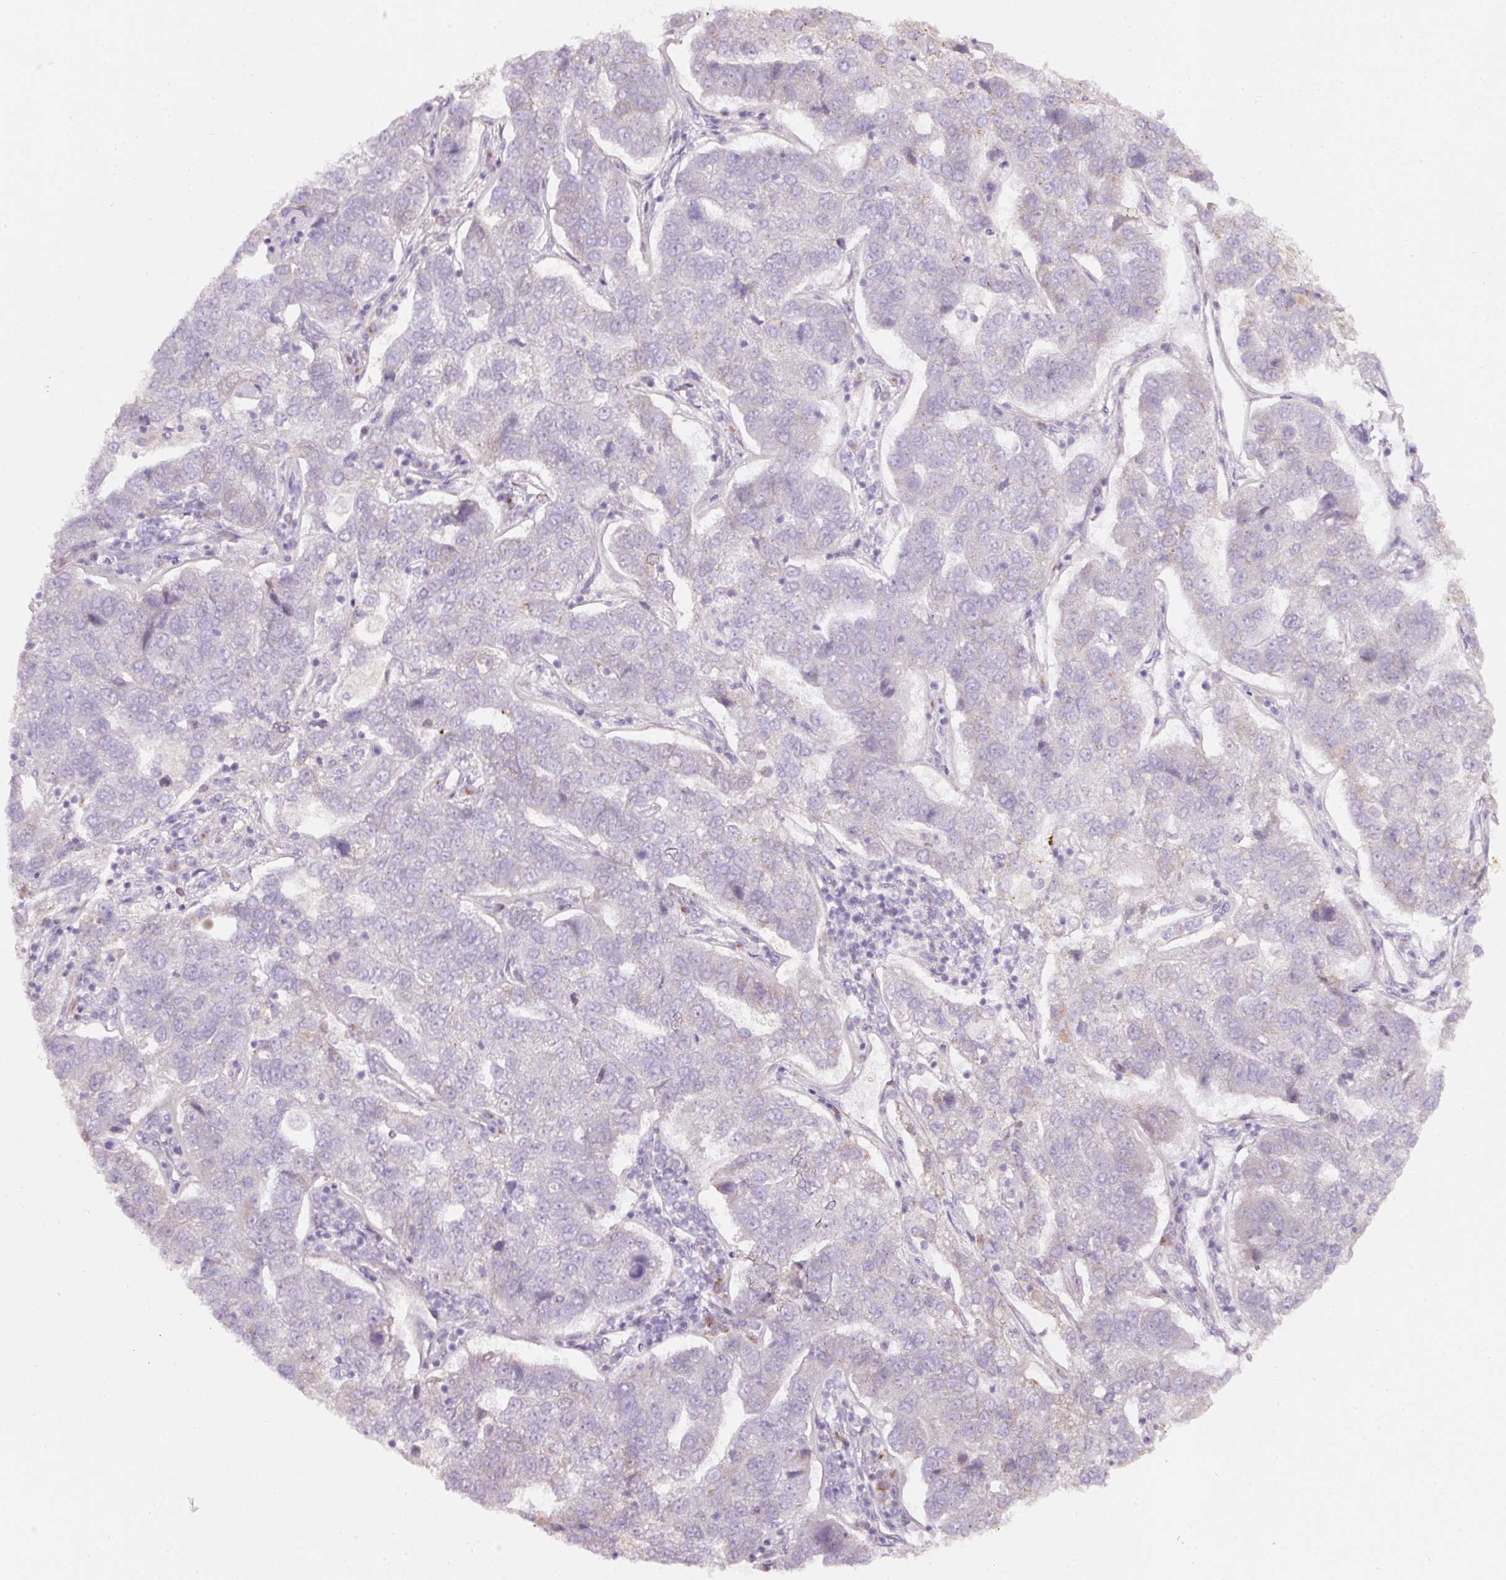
{"staining": {"intensity": "negative", "quantity": "none", "location": "none"}, "tissue": "pancreatic cancer", "cell_type": "Tumor cells", "image_type": "cancer", "snomed": [{"axis": "morphology", "description": "Adenocarcinoma, NOS"}, {"axis": "topography", "description": "Pancreas"}], "caption": "The histopathology image displays no staining of tumor cells in adenocarcinoma (pancreatic).", "gene": "NBPF11", "patient": {"sex": "female", "age": 61}}